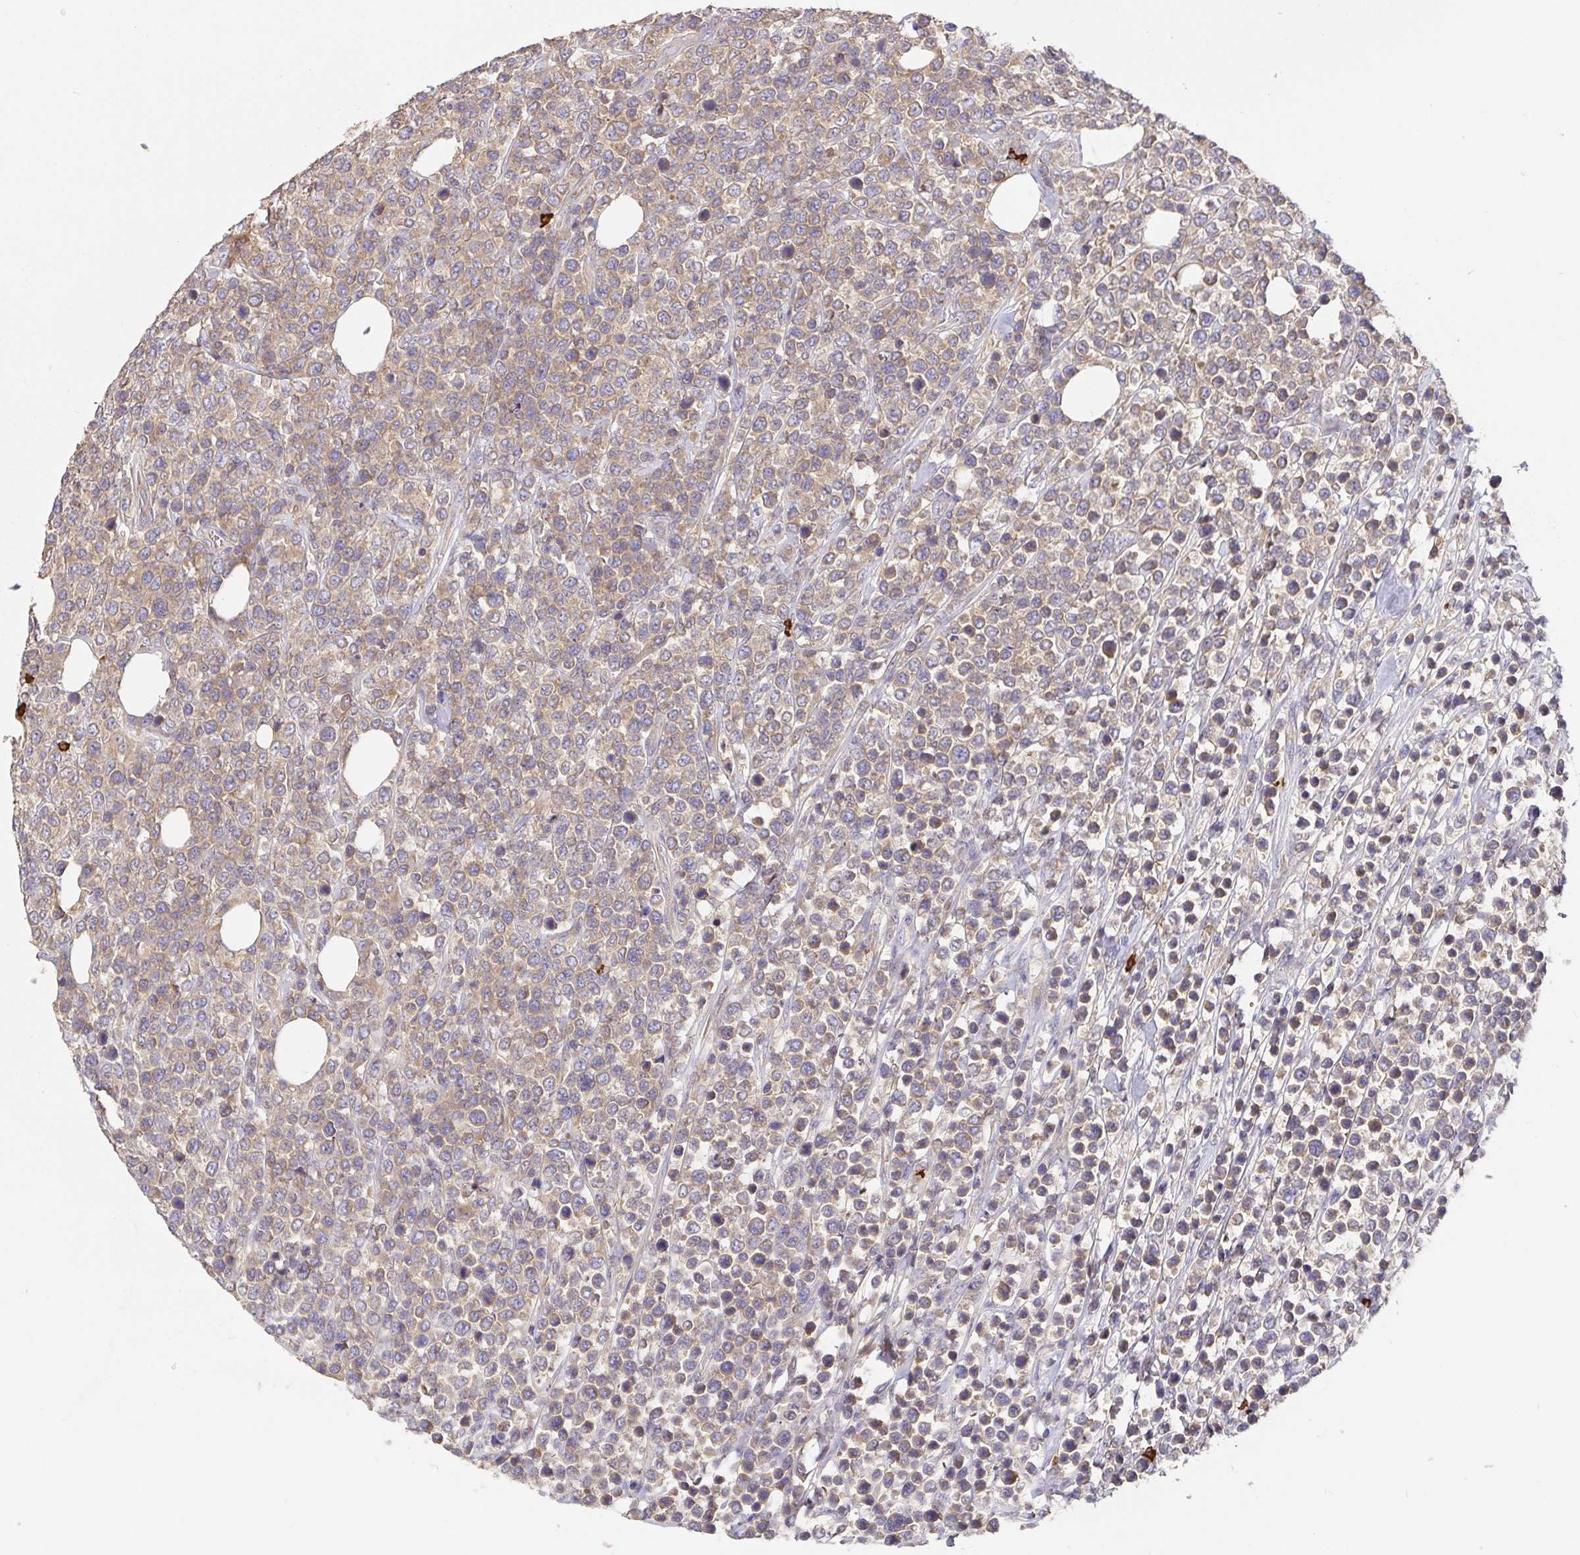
{"staining": {"intensity": "weak", "quantity": "25%-75%", "location": "cytoplasmic/membranous"}, "tissue": "lymphoma", "cell_type": "Tumor cells", "image_type": "cancer", "snomed": [{"axis": "morphology", "description": "Malignant lymphoma, non-Hodgkin's type, High grade"}, {"axis": "topography", "description": "Soft tissue"}], "caption": "High-magnification brightfield microscopy of high-grade malignant lymphoma, non-Hodgkin's type stained with DAB (3,3'-diaminobenzidine) (brown) and counterstained with hematoxylin (blue). tumor cells exhibit weak cytoplasmic/membranous expression is identified in approximately25%-75% of cells.", "gene": "HAGH", "patient": {"sex": "female", "age": 56}}